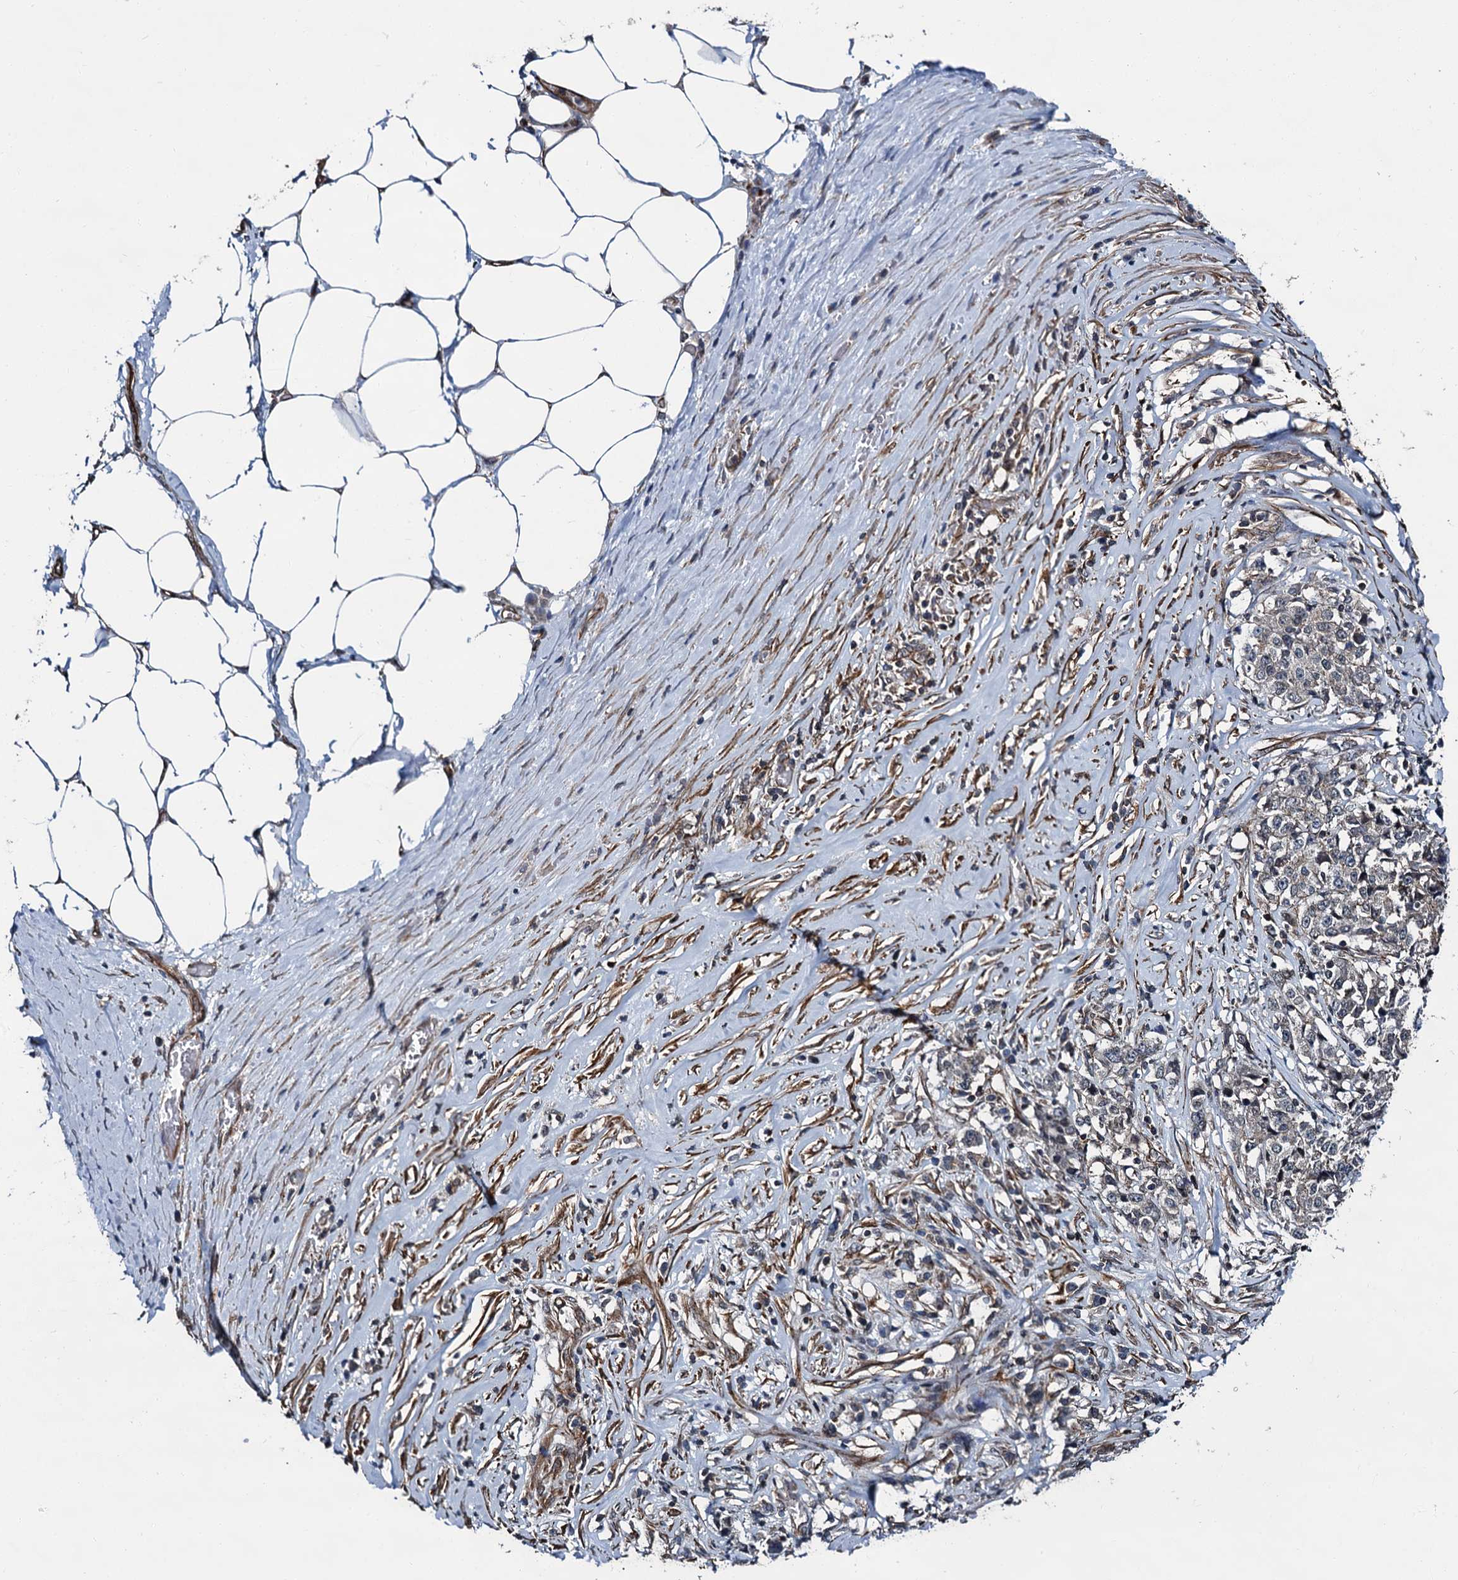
{"staining": {"intensity": "moderate", "quantity": "<25%", "location": "cytoplasmic/membranous"}, "tissue": "stomach cancer", "cell_type": "Tumor cells", "image_type": "cancer", "snomed": [{"axis": "morphology", "description": "Adenocarcinoma, NOS"}, {"axis": "topography", "description": "Stomach"}], "caption": "Protein staining exhibits moderate cytoplasmic/membranous expression in about <25% of tumor cells in stomach adenocarcinoma.", "gene": "ZFYVE19", "patient": {"sex": "male", "age": 59}}